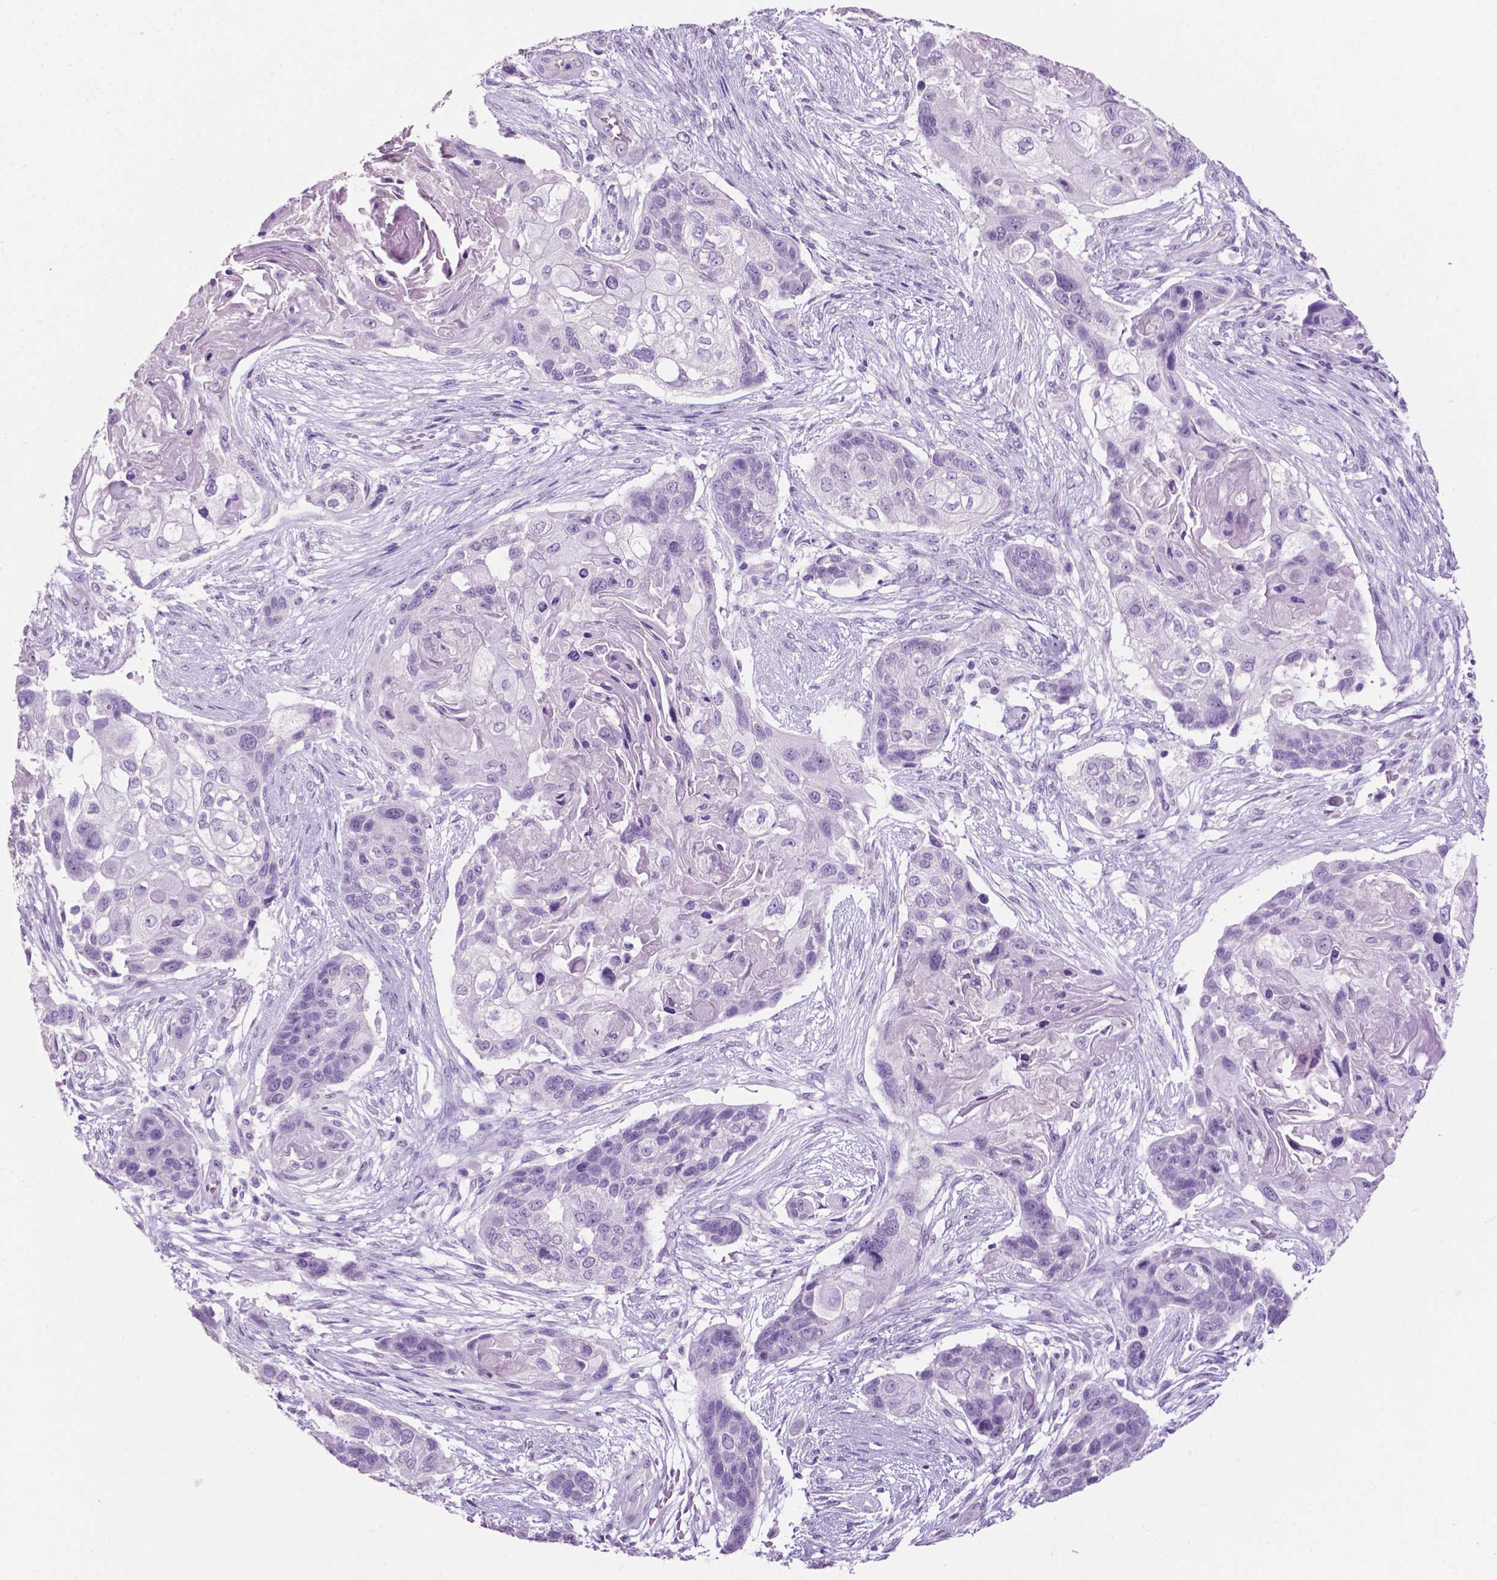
{"staining": {"intensity": "negative", "quantity": "none", "location": "none"}, "tissue": "lung cancer", "cell_type": "Tumor cells", "image_type": "cancer", "snomed": [{"axis": "morphology", "description": "Squamous cell carcinoma, NOS"}, {"axis": "topography", "description": "Lung"}], "caption": "High magnification brightfield microscopy of lung squamous cell carcinoma stained with DAB (3,3'-diaminobenzidine) (brown) and counterstained with hematoxylin (blue): tumor cells show no significant staining.", "gene": "PHGR1", "patient": {"sex": "male", "age": 69}}